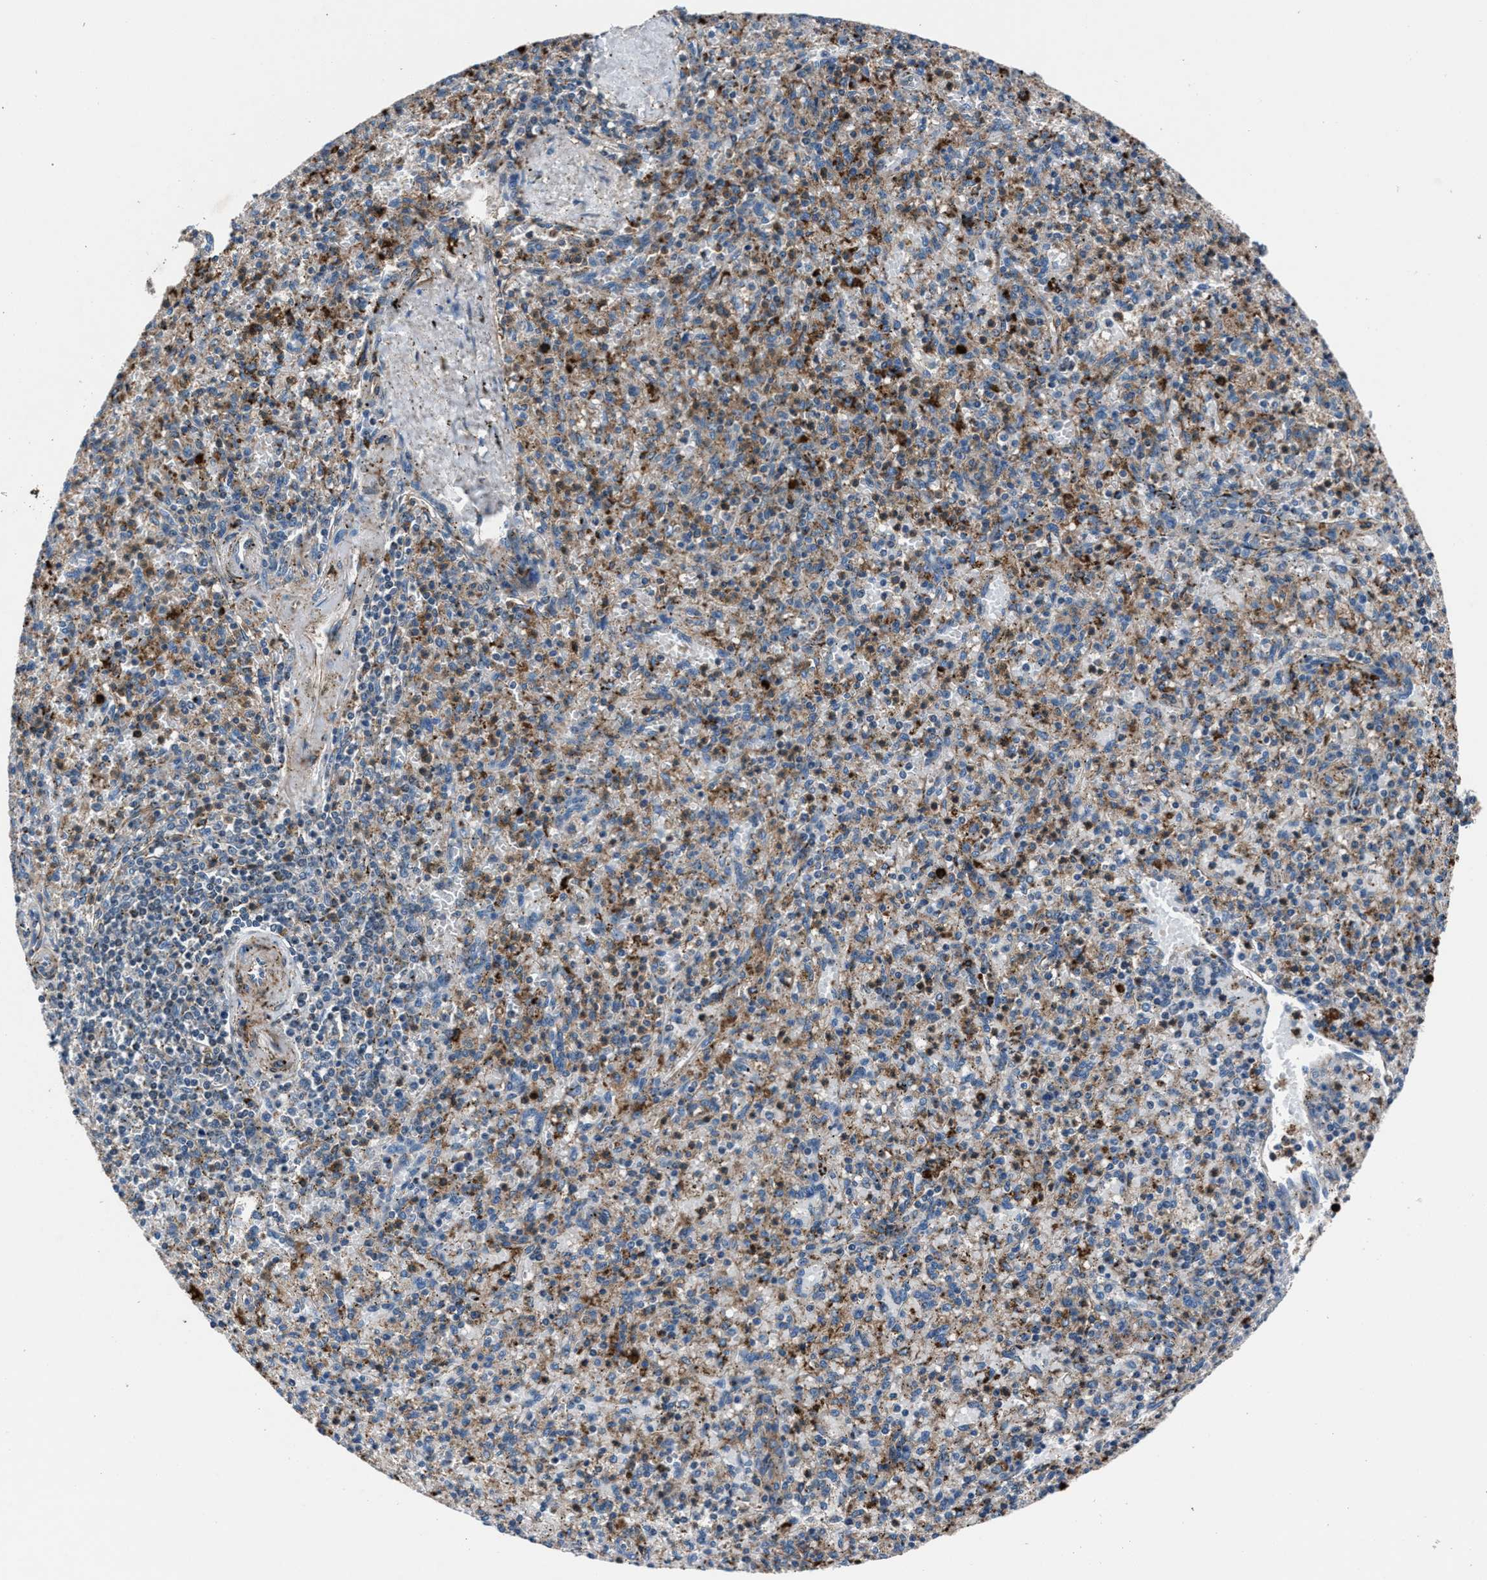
{"staining": {"intensity": "weak", "quantity": "25%-75%", "location": "cytoplasmic/membranous"}, "tissue": "spleen", "cell_type": "Cells in red pulp", "image_type": "normal", "snomed": [{"axis": "morphology", "description": "Normal tissue, NOS"}, {"axis": "topography", "description": "Spleen"}], "caption": "Immunohistochemical staining of benign spleen reveals weak cytoplasmic/membranous protein expression in about 25%-75% of cells in red pulp.", "gene": "MFSD11", "patient": {"sex": "male", "age": 72}}